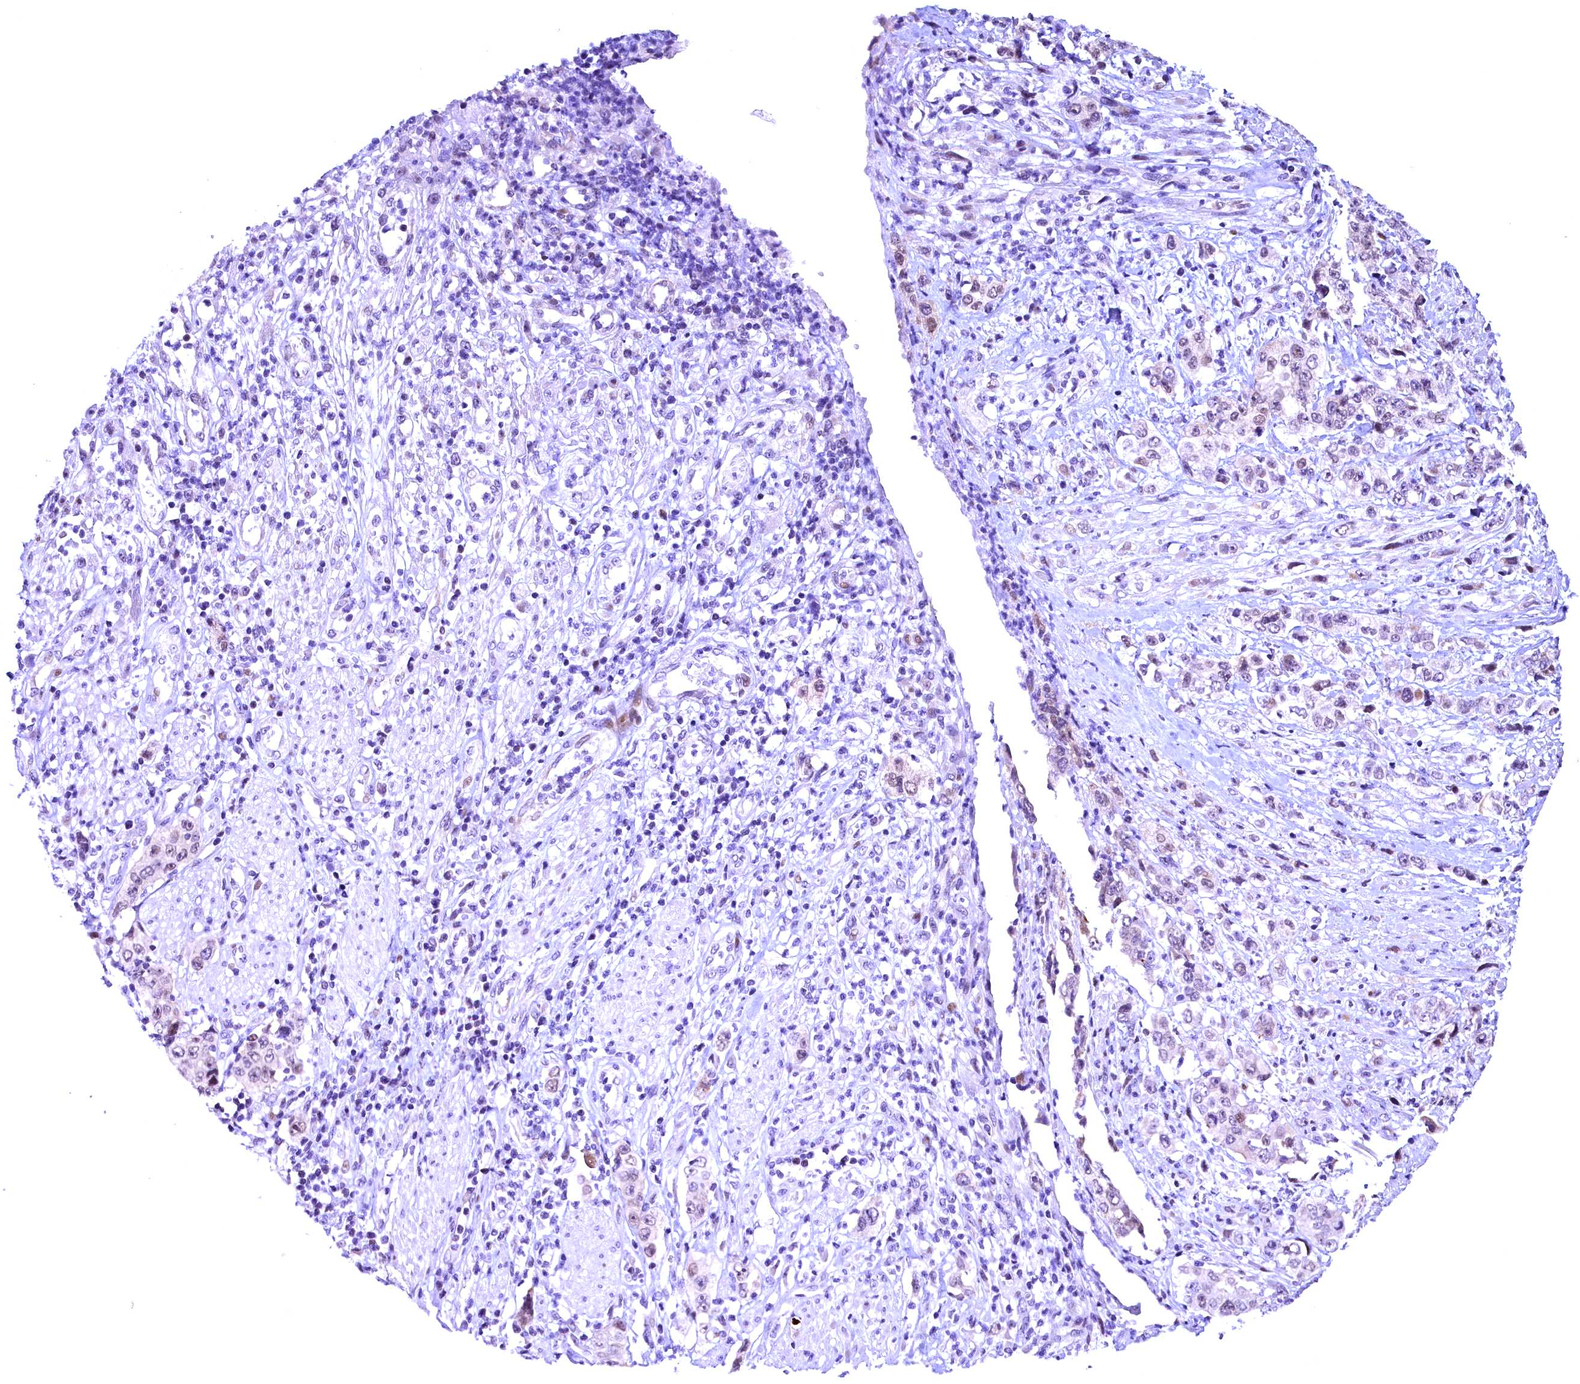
{"staining": {"intensity": "weak", "quantity": "<25%", "location": "nuclear"}, "tissue": "stomach cancer", "cell_type": "Tumor cells", "image_type": "cancer", "snomed": [{"axis": "morphology", "description": "Adenocarcinoma, NOS"}, {"axis": "topography", "description": "Stomach, upper"}], "caption": "The micrograph shows no staining of tumor cells in stomach cancer. (Brightfield microscopy of DAB (3,3'-diaminobenzidine) immunohistochemistry at high magnification).", "gene": "CCDC106", "patient": {"sex": "male", "age": 62}}